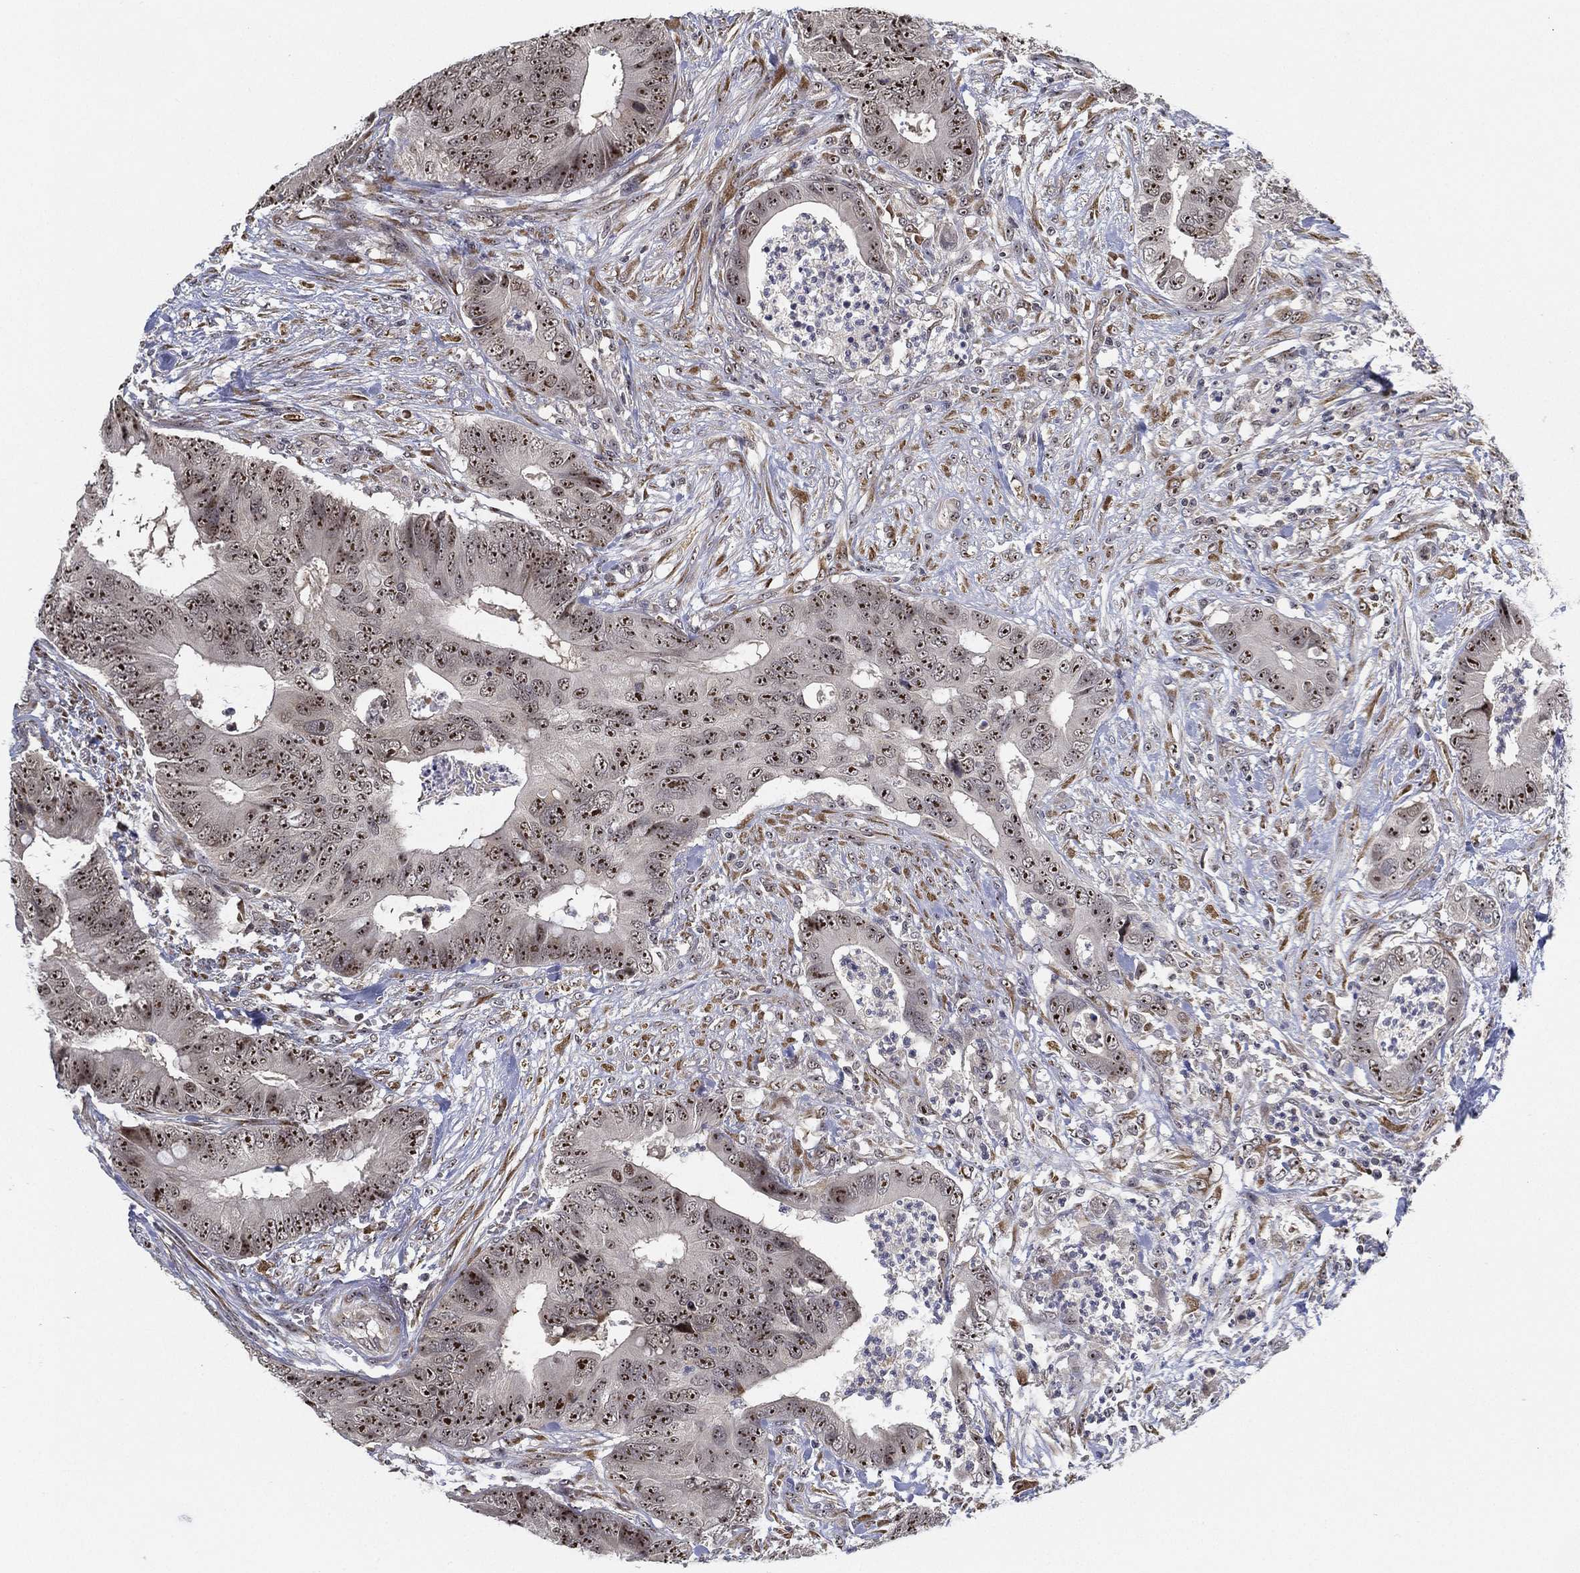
{"staining": {"intensity": "strong", "quantity": ">75%", "location": "nuclear"}, "tissue": "colorectal cancer", "cell_type": "Tumor cells", "image_type": "cancer", "snomed": [{"axis": "morphology", "description": "Adenocarcinoma, NOS"}, {"axis": "topography", "description": "Colon"}], "caption": "A brown stain highlights strong nuclear positivity of a protein in adenocarcinoma (colorectal) tumor cells.", "gene": "PPP1R16B", "patient": {"sex": "male", "age": 84}}